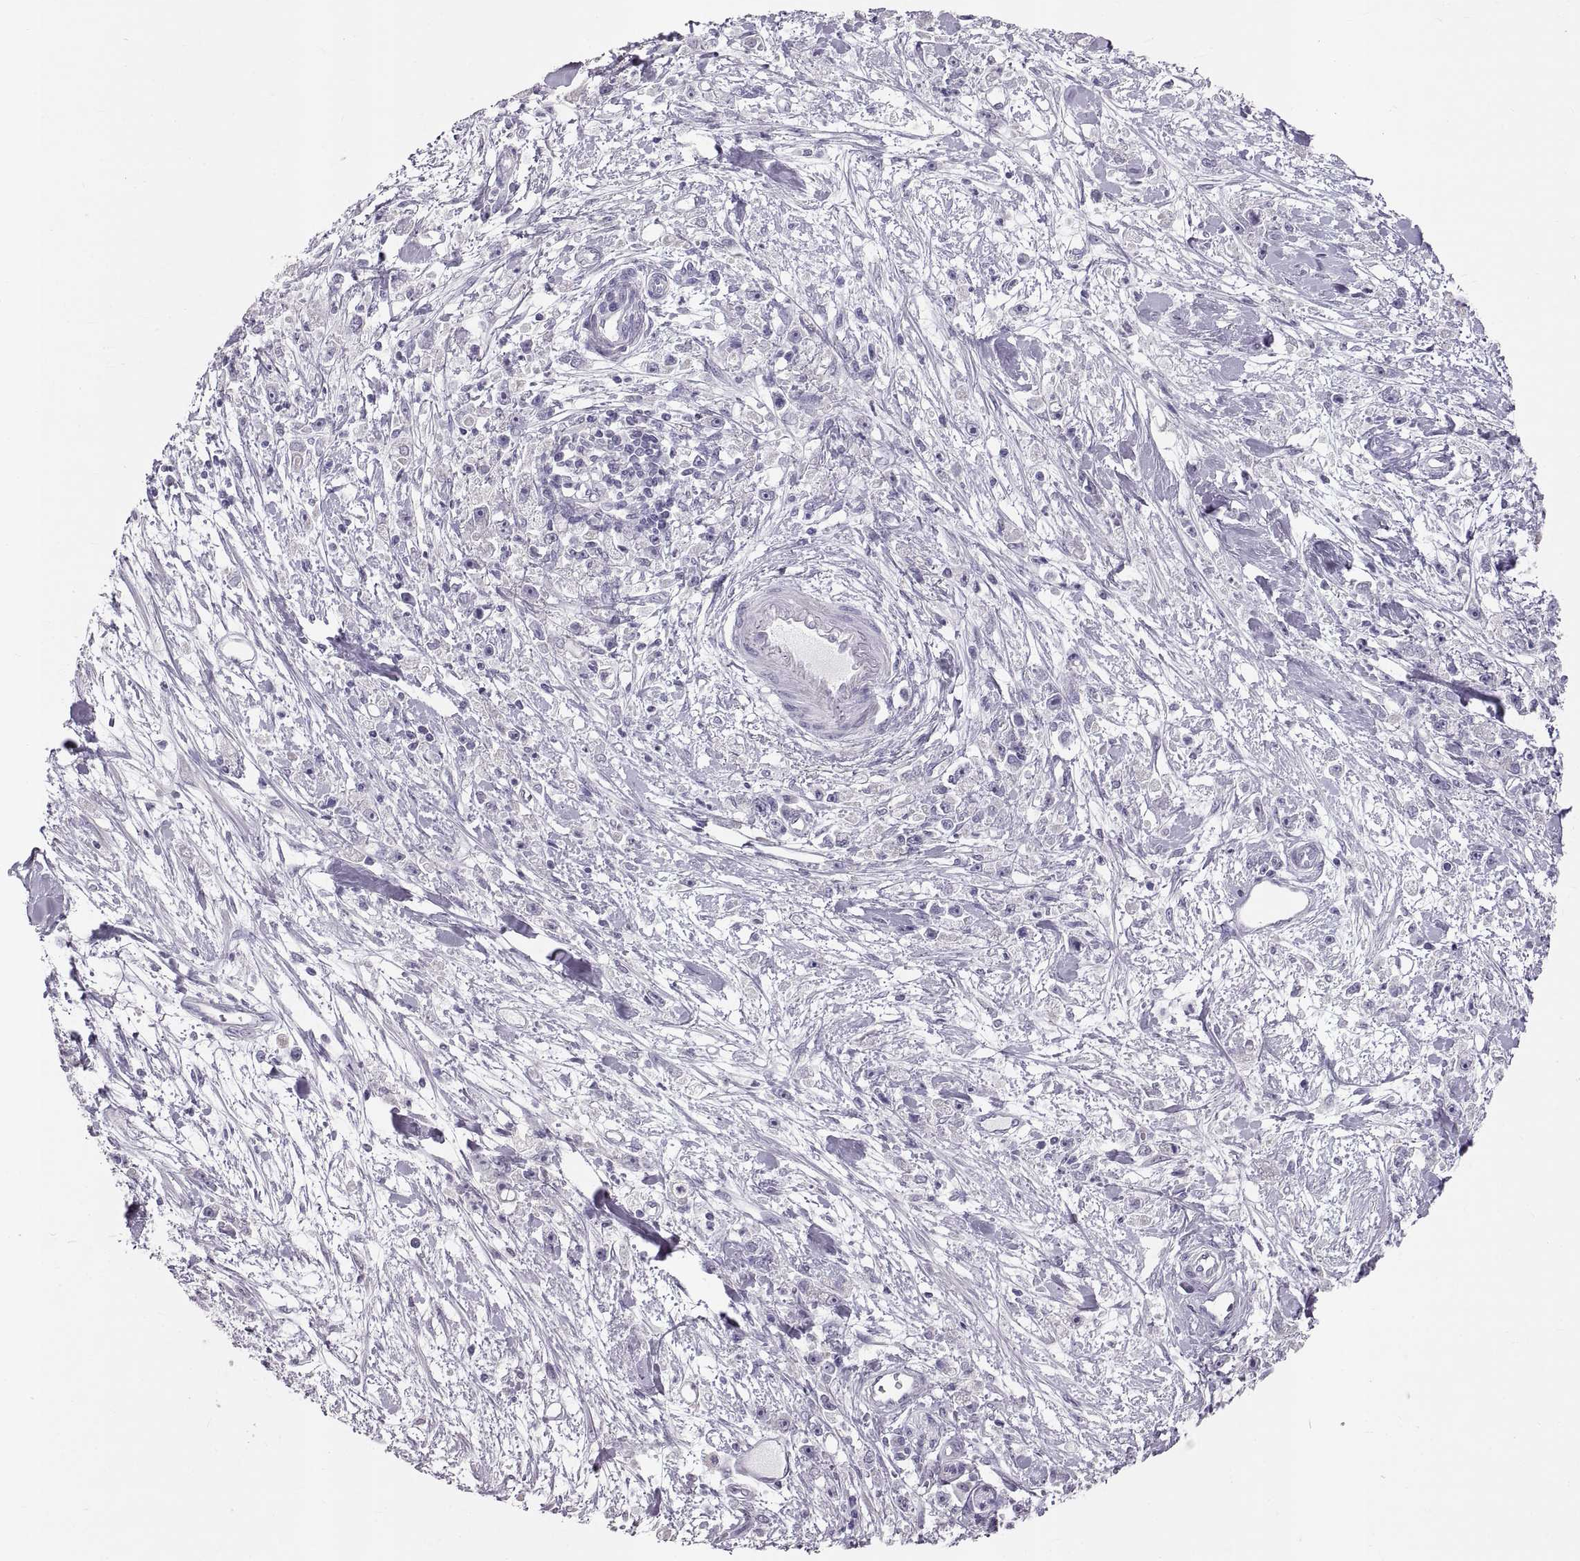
{"staining": {"intensity": "negative", "quantity": "none", "location": "none"}, "tissue": "stomach cancer", "cell_type": "Tumor cells", "image_type": "cancer", "snomed": [{"axis": "morphology", "description": "Adenocarcinoma, NOS"}, {"axis": "topography", "description": "Stomach"}], "caption": "Tumor cells show no significant positivity in stomach cancer (adenocarcinoma).", "gene": "WBP2NL", "patient": {"sex": "female", "age": 59}}